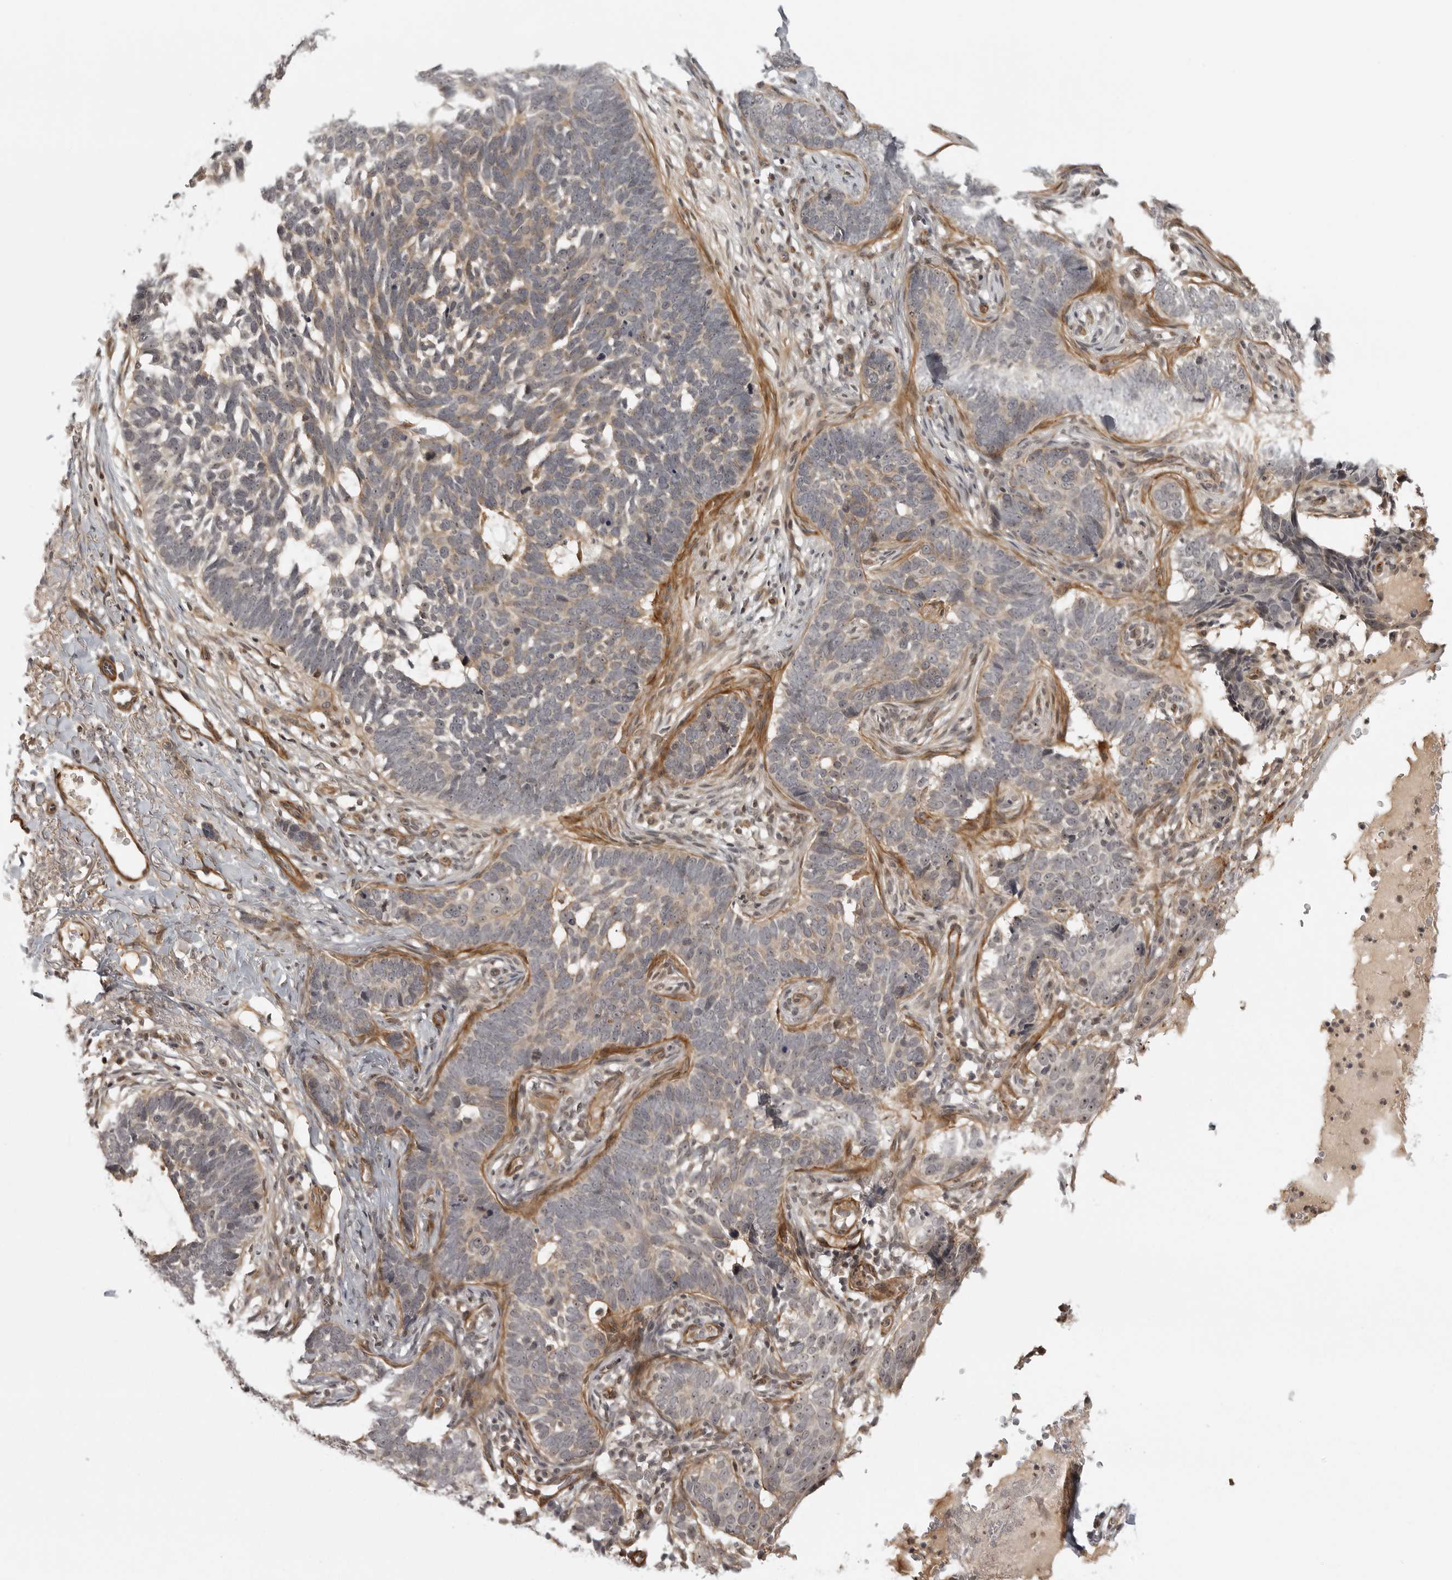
{"staining": {"intensity": "weak", "quantity": "<25%", "location": "cytoplasmic/membranous,nuclear"}, "tissue": "skin cancer", "cell_type": "Tumor cells", "image_type": "cancer", "snomed": [{"axis": "morphology", "description": "Normal tissue, NOS"}, {"axis": "morphology", "description": "Basal cell carcinoma"}, {"axis": "topography", "description": "Skin"}], "caption": "This is an immunohistochemistry photomicrograph of human basal cell carcinoma (skin). There is no staining in tumor cells.", "gene": "TUT4", "patient": {"sex": "male", "age": 77}}